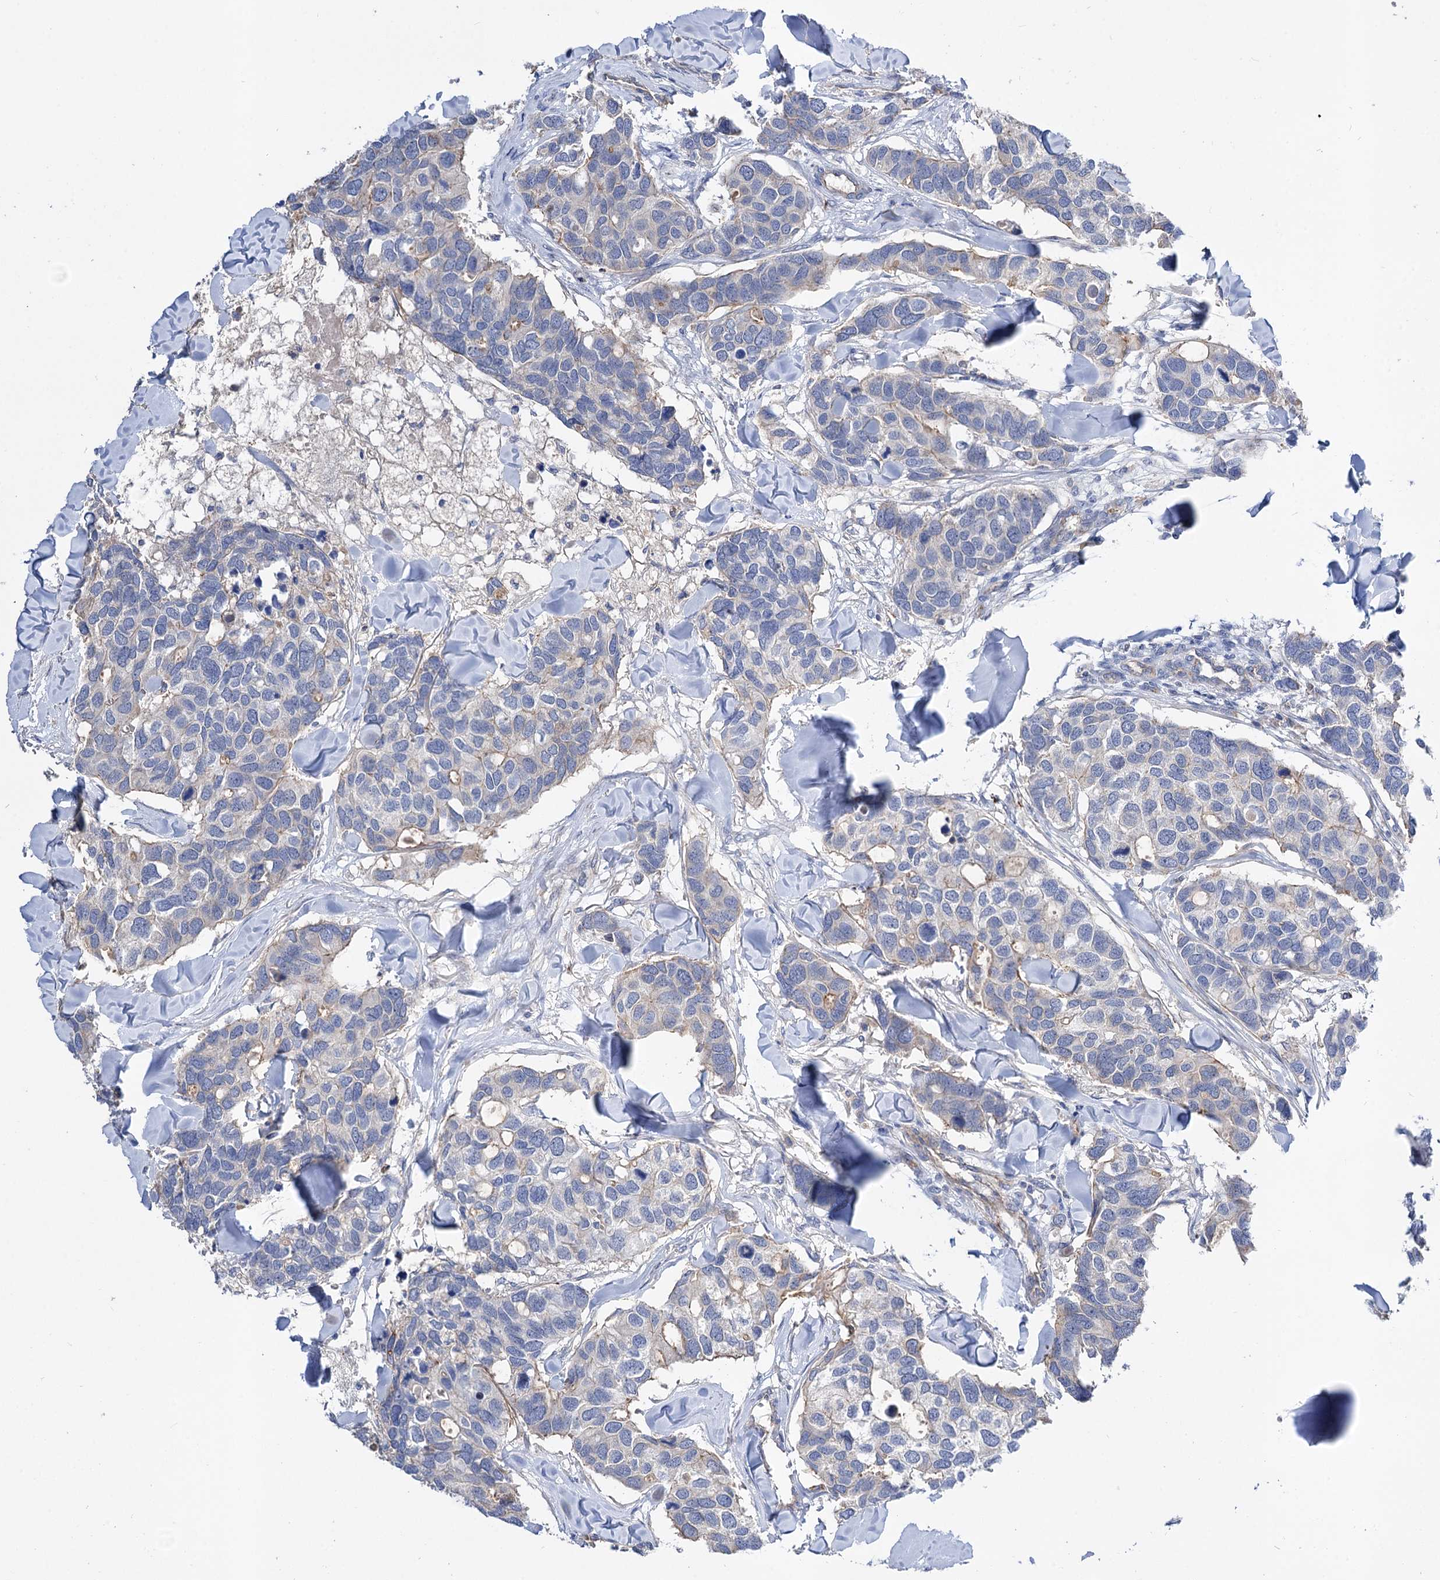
{"staining": {"intensity": "weak", "quantity": "<25%", "location": "cytoplasmic/membranous"}, "tissue": "breast cancer", "cell_type": "Tumor cells", "image_type": "cancer", "snomed": [{"axis": "morphology", "description": "Duct carcinoma"}, {"axis": "topography", "description": "Breast"}], "caption": "Immunohistochemistry (IHC) of breast cancer demonstrates no staining in tumor cells.", "gene": "NUDCD2", "patient": {"sex": "female", "age": 83}}